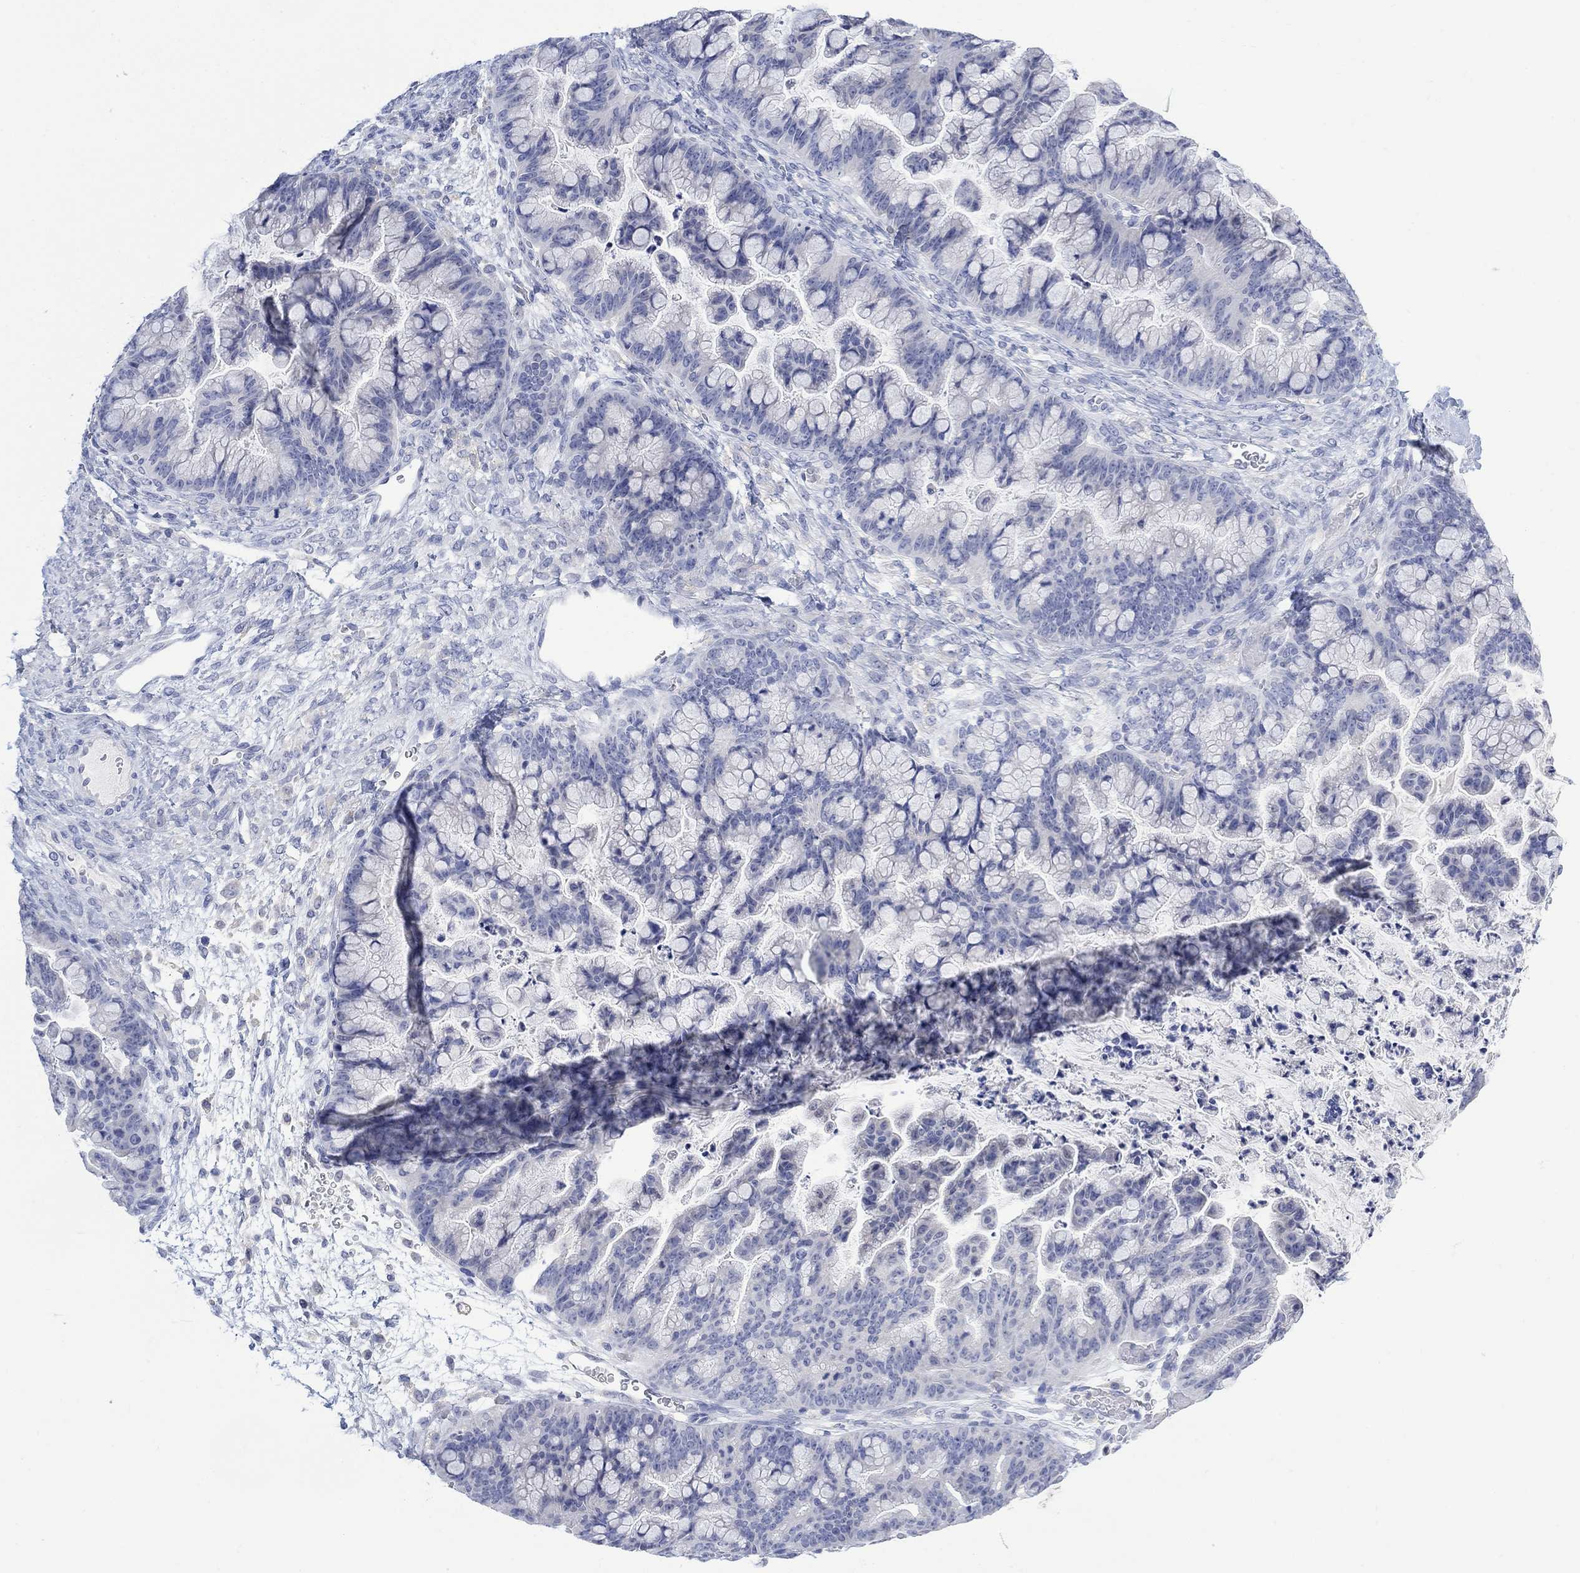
{"staining": {"intensity": "negative", "quantity": "none", "location": "none"}, "tissue": "ovarian cancer", "cell_type": "Tumor cells", "image_type": "cancer", "snomed": [{"axis": "morphology", "description": "Cystadenocarcinoma, mucinous, NOS"}, {"axis": "topography", "description": "Ovary"}], "caption": "A high-resolution photomicrograph shows immunohistochemistry (IHC) staining of ovarian mucinous cystadenocarcinoma, which exhibits no significant expression in tumor cells.", "gene": "FBP2", "patient": {"sex": "female", "age": 67}}